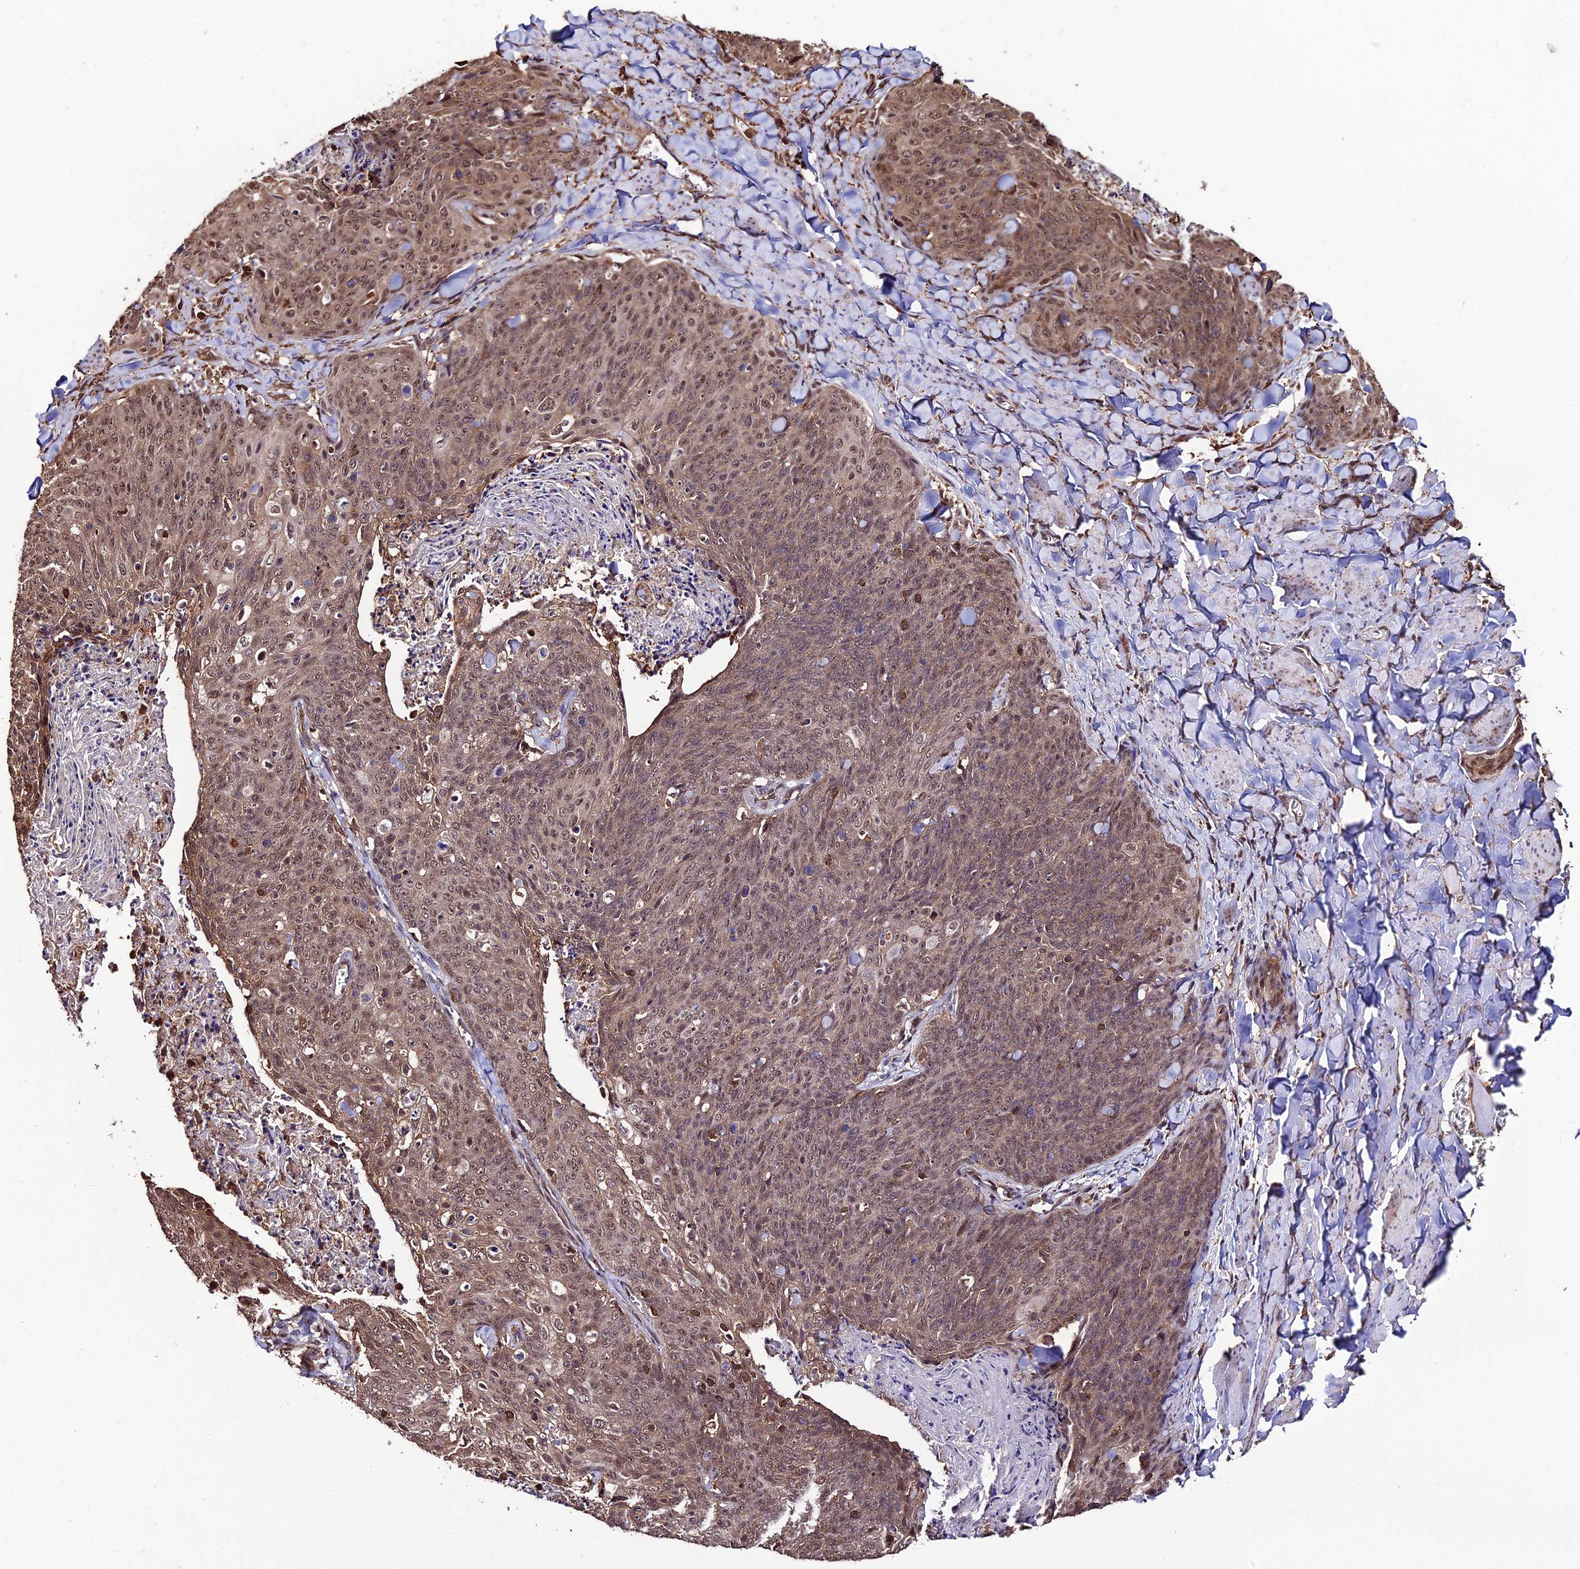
{"staining": {"intensity": "moderate", "quantity": ">75%", "location": "nuclear"}, "tissue": "skin cancer", "cell_type": "Tumor cells", "image_type": "cancer", "snomed": [{"axis": "morphology", "description": "Squamous cell carcinoma, NOS"}, {"axis": "topography", "description": "Skin"}, {"axis": "topography", "description": "Vulva"}], "caption": "Protein staining shows moderate nuclear expression in about >75% of tumor cells in skin squamous cell carcinoma.", "gene": "PPP4C", "patient": {"sex": "female", "age": 85}}